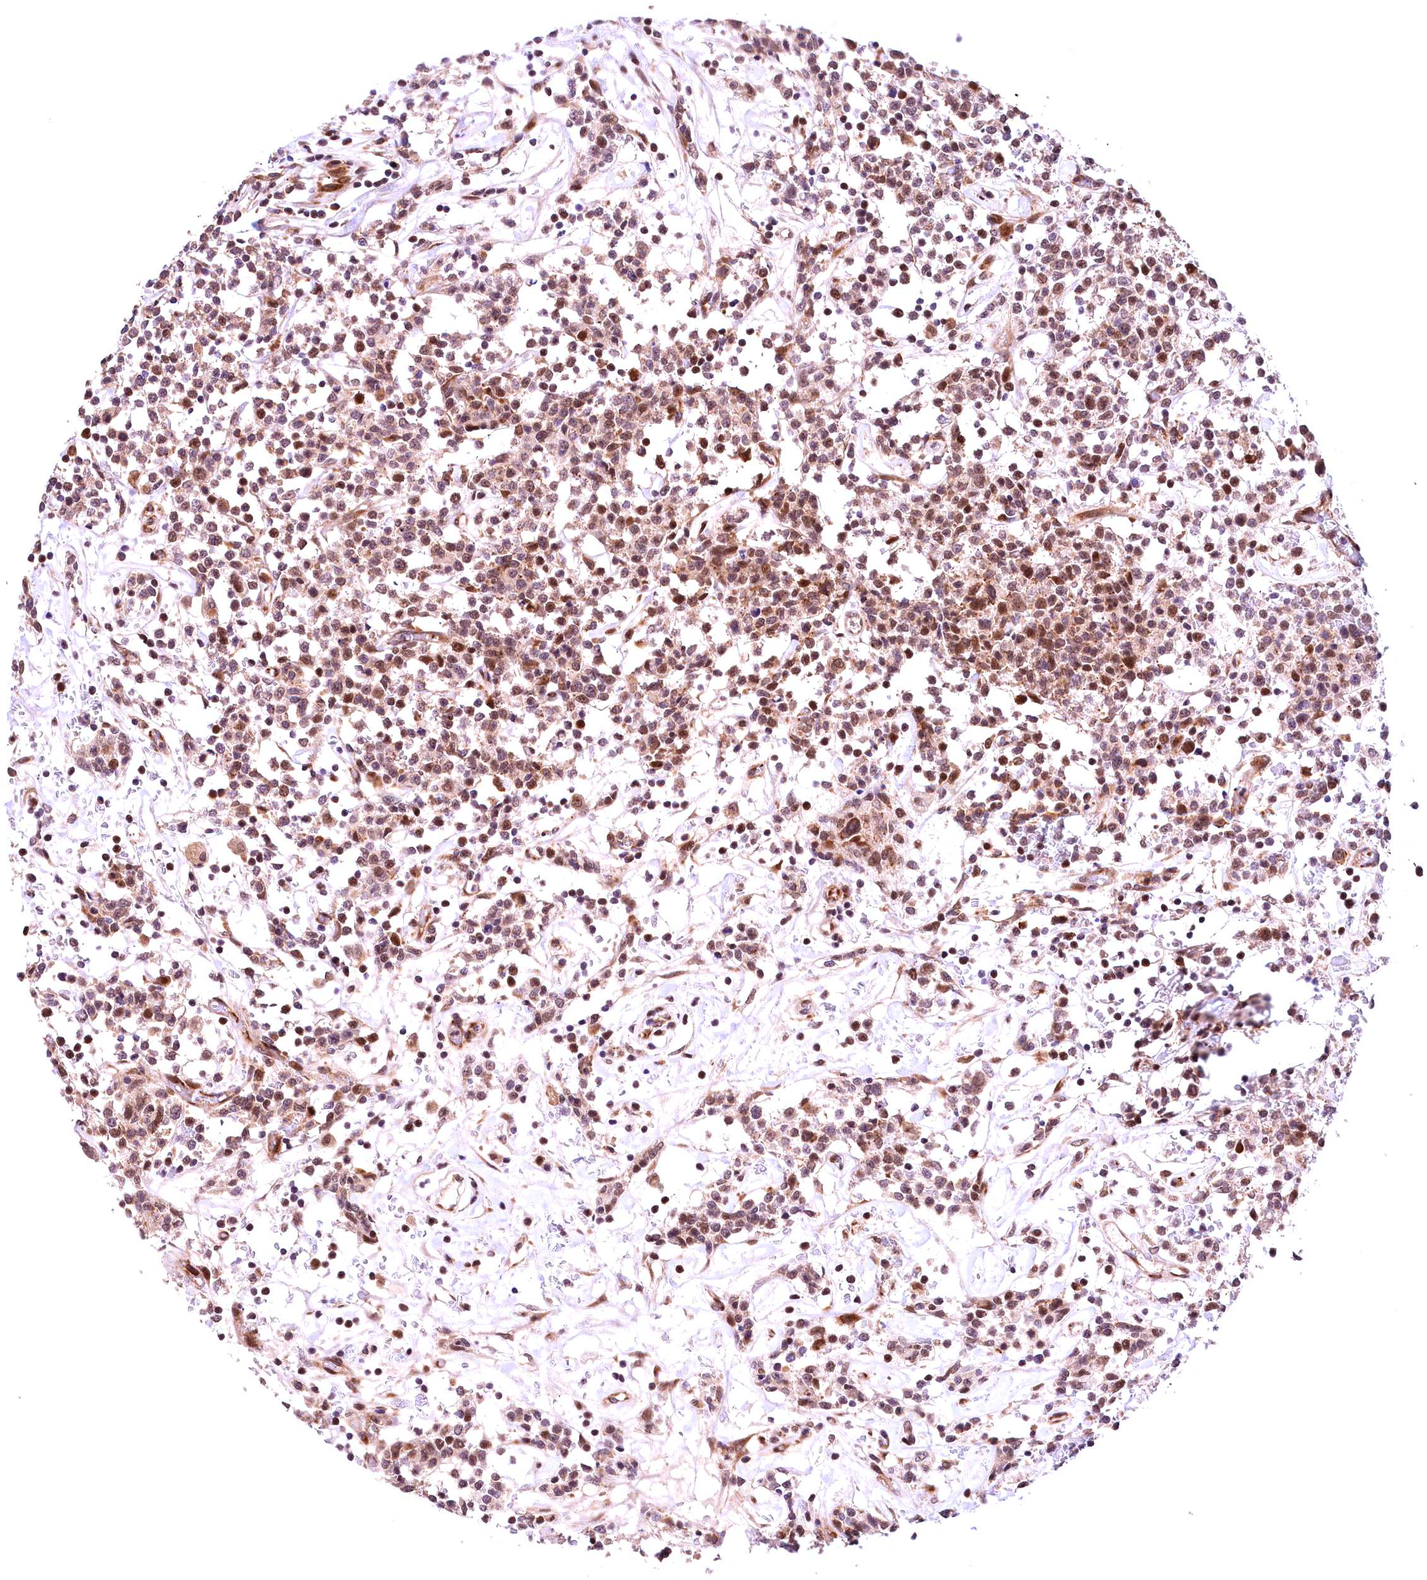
{"staining": {"intensity": "moderate", "quantity": "25%-75%", "location": "nuclear"}, "tissue": "lymphoma", "cell_type": "Tumor cells", "image_type": "cancer", "snomed": [{"axis": "morphology", "description": "Malignant lymphoma, non-Hodgkin's type, Low grade"}, {"axis": "topography", "description": "Small intestine"}], "caption": "High-magnification brightfield microscopy of lymphoma stained with DAB (brown) and counterstained with hematoxylin (blue). tumor cells exhibit moderate nuclear positivity is identified in approximately25%-75% of cells. Nuclei are stained in blue.", "gene": "FBXO45", "patient": {"sex": "female", "age": 59}}